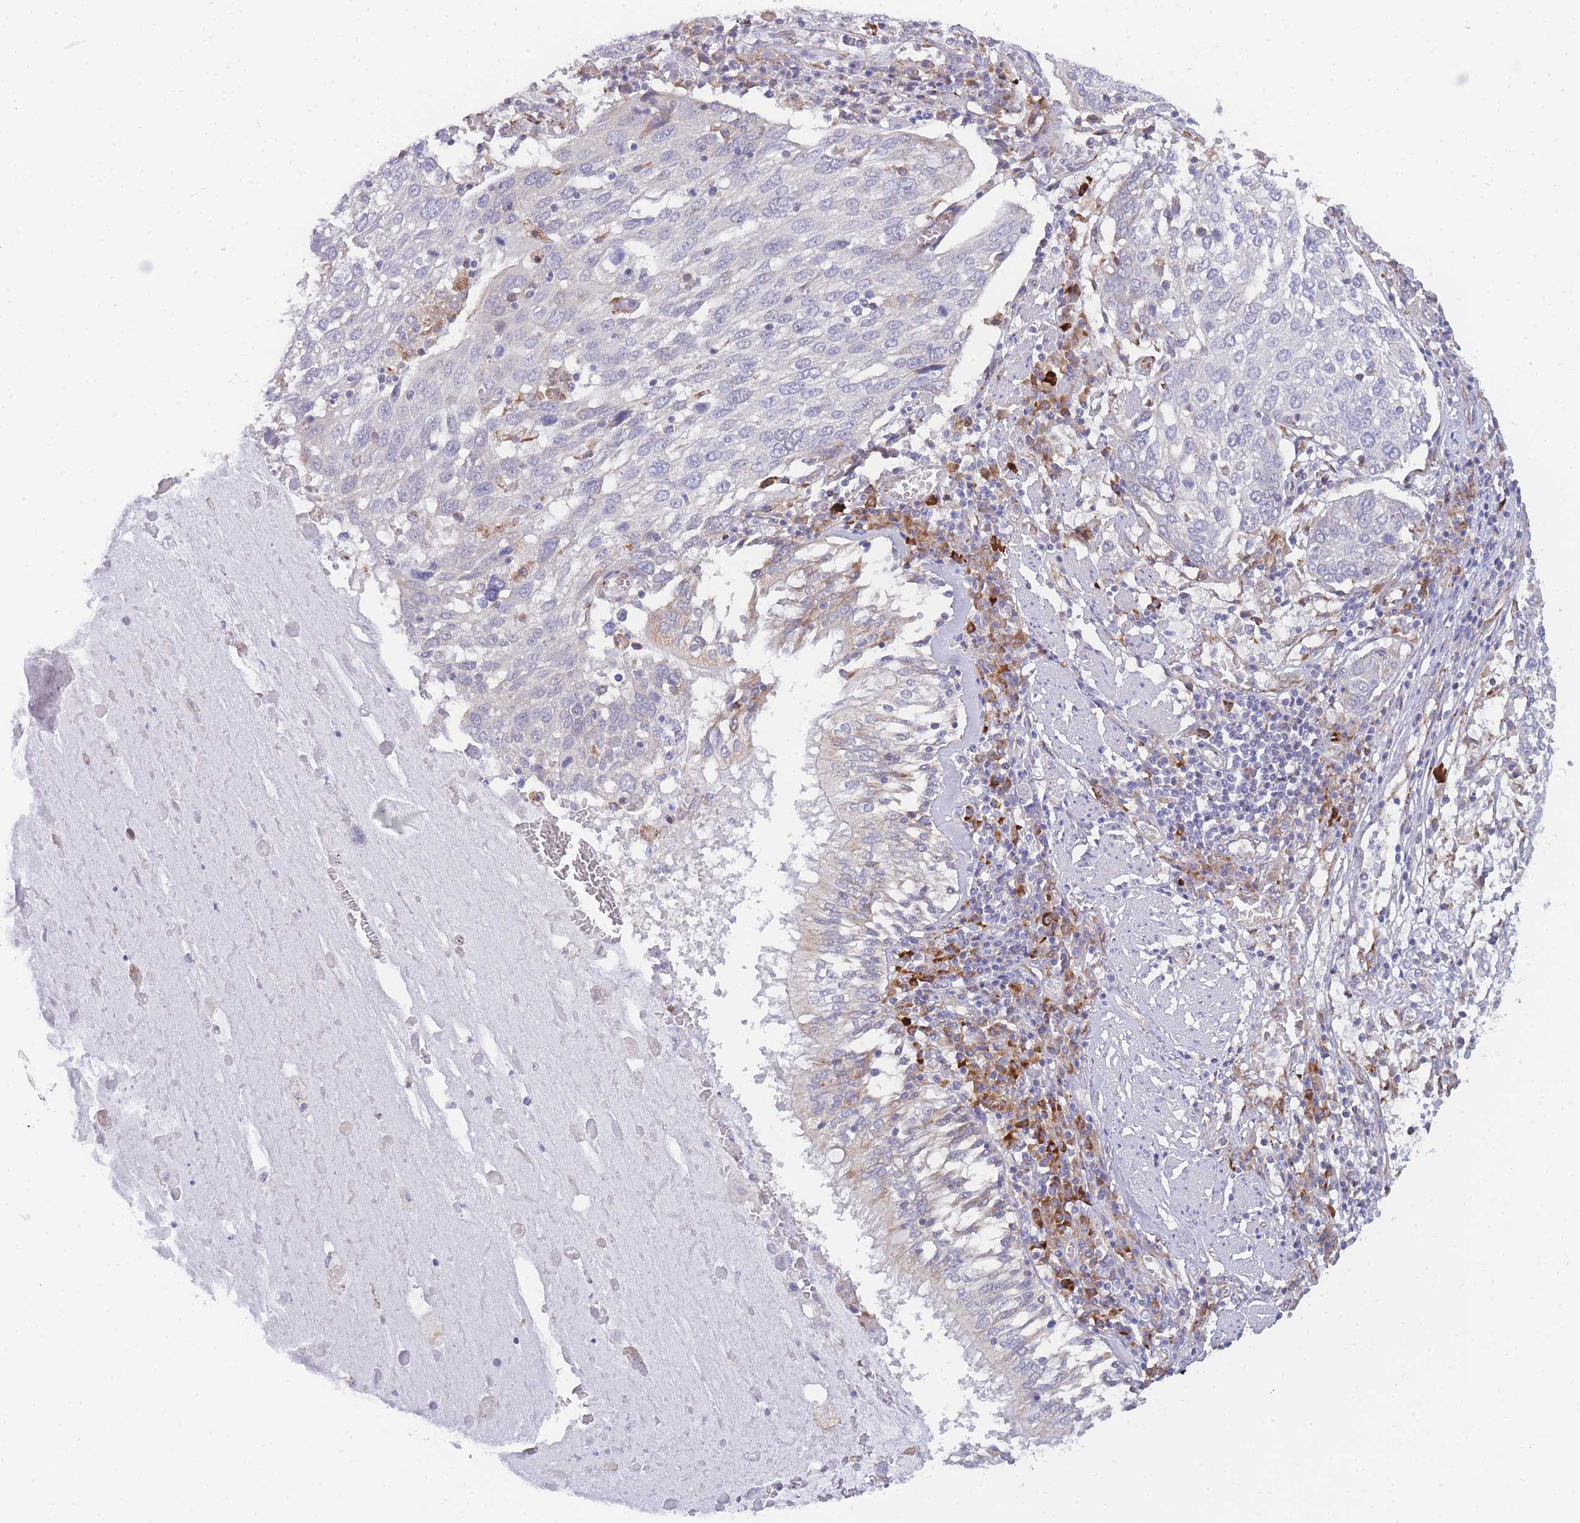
{"staining": {"intensity": "negative", "quantity": "none", "location": "none"}, "tissue": "lung cancer", "cell_type": "Tumor cells", "image_type": "cancer", "snomed": [{"axis": "morphology", "description": "Squamous cell carcinoma, NOS"}, {"axis": "topography", "description": "Lung"}], "caption": "Lung squamous cell carcinoma was stained to show a protein in brown. There is no significant expression in tumor cells. (Brightfield microscopy of DAB IHC at high magnification).", "gene": "ZNF510", "patient": {"sex": "male", "age": 65}}